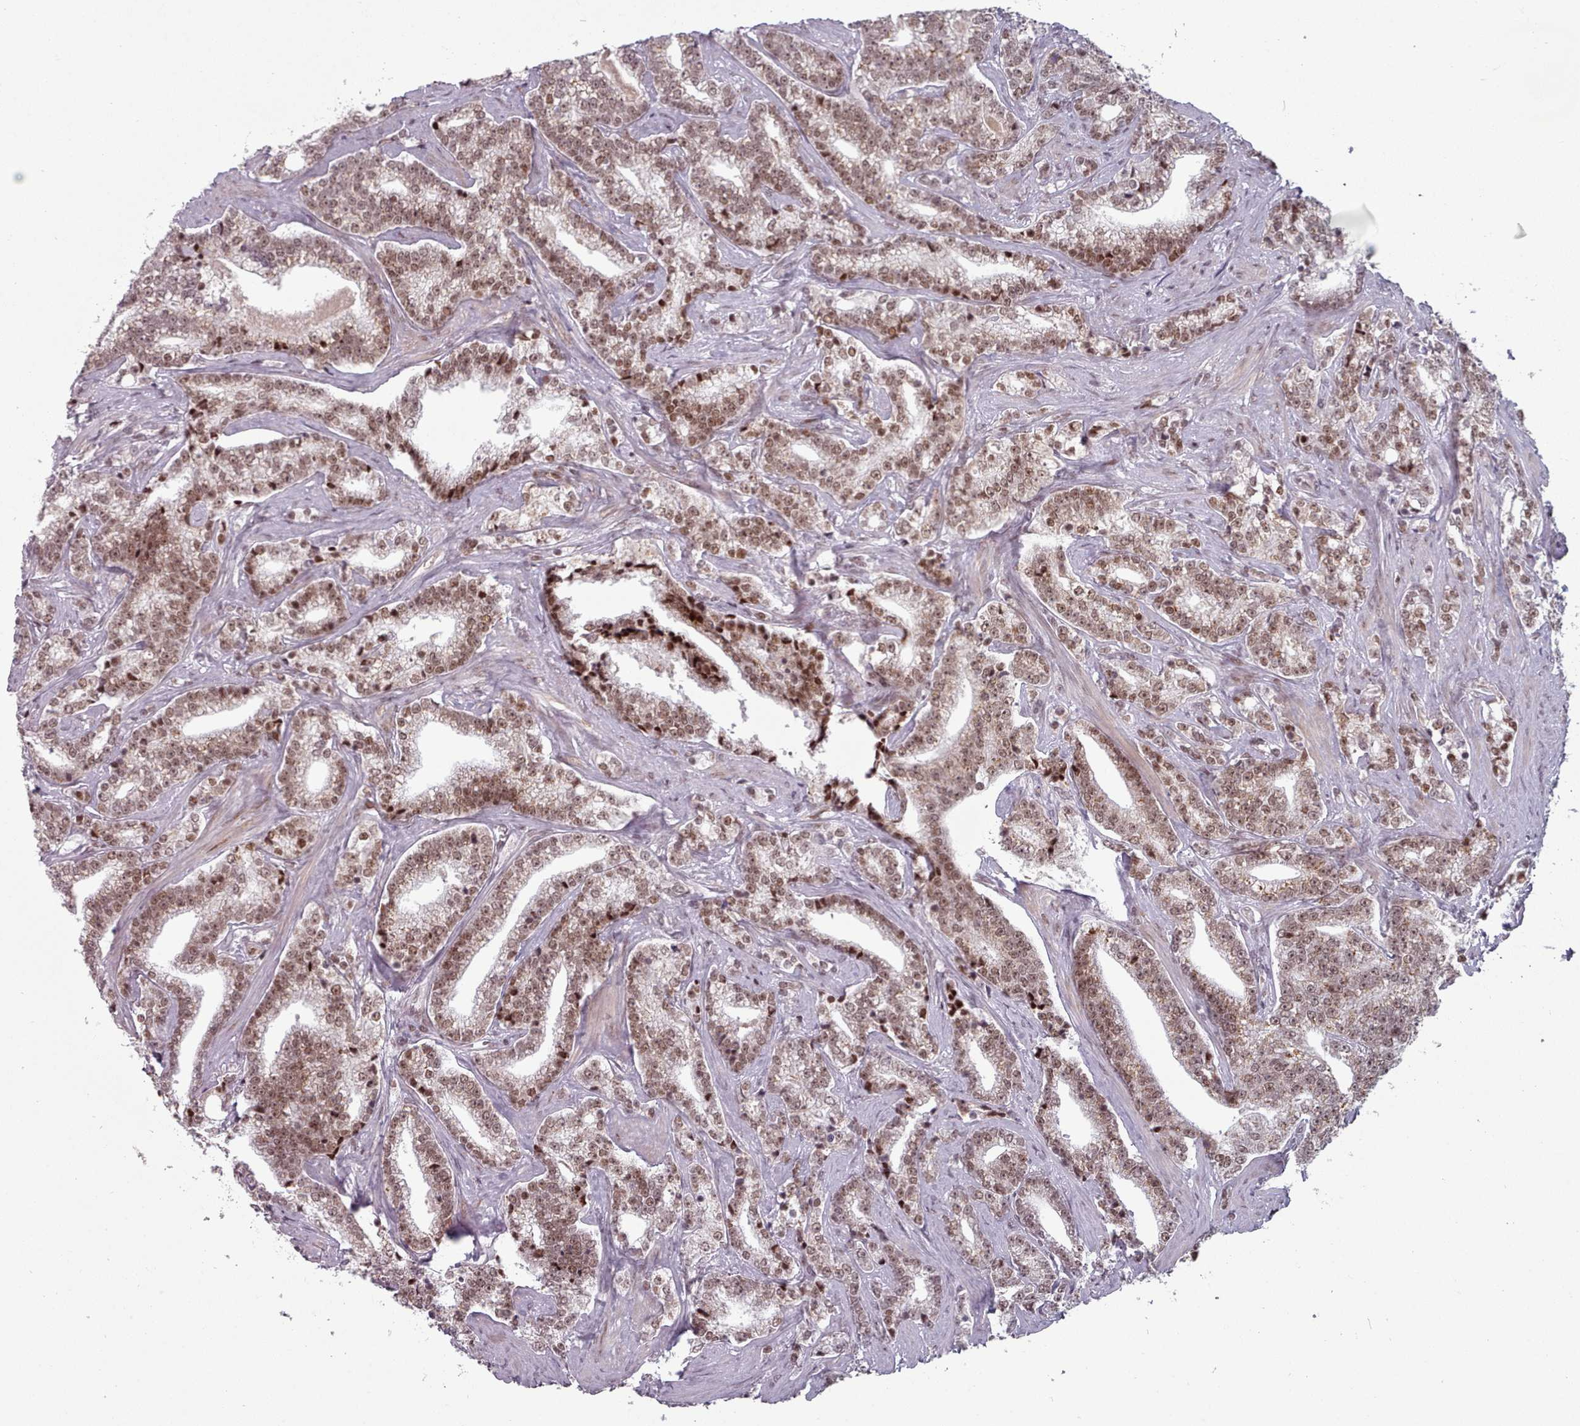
{"staining": {"intensity": "moderate", "quantity": ">75%", "location": "cytoplasmic/membranous,nuclear"}, "tissue": "prostate cancer", "cell_type": "Tumor cells", "image_type": "cancer", "snomed": [{"axis": "morphology", "description": "Adenocarcinoma, High grade"}, {"axis": "topography", "description": "Prostate"}], "caption": "An immunohistochemistry (IHC) micrograph of tumor tissue is shown. Protein staining in brown shows moderate cytoplasmic/membranous and nuclear positivity in high-grade adenocarcinoma (prostate) within tumor cells. (Stains: DAB (3,3'-diaminobenzidine) in brown, nuclei in blue, Microscopy: brightfield microscopy at high magnification).", "gene": "SRSF9", "patient": {"sex": "male", "age": 67}}